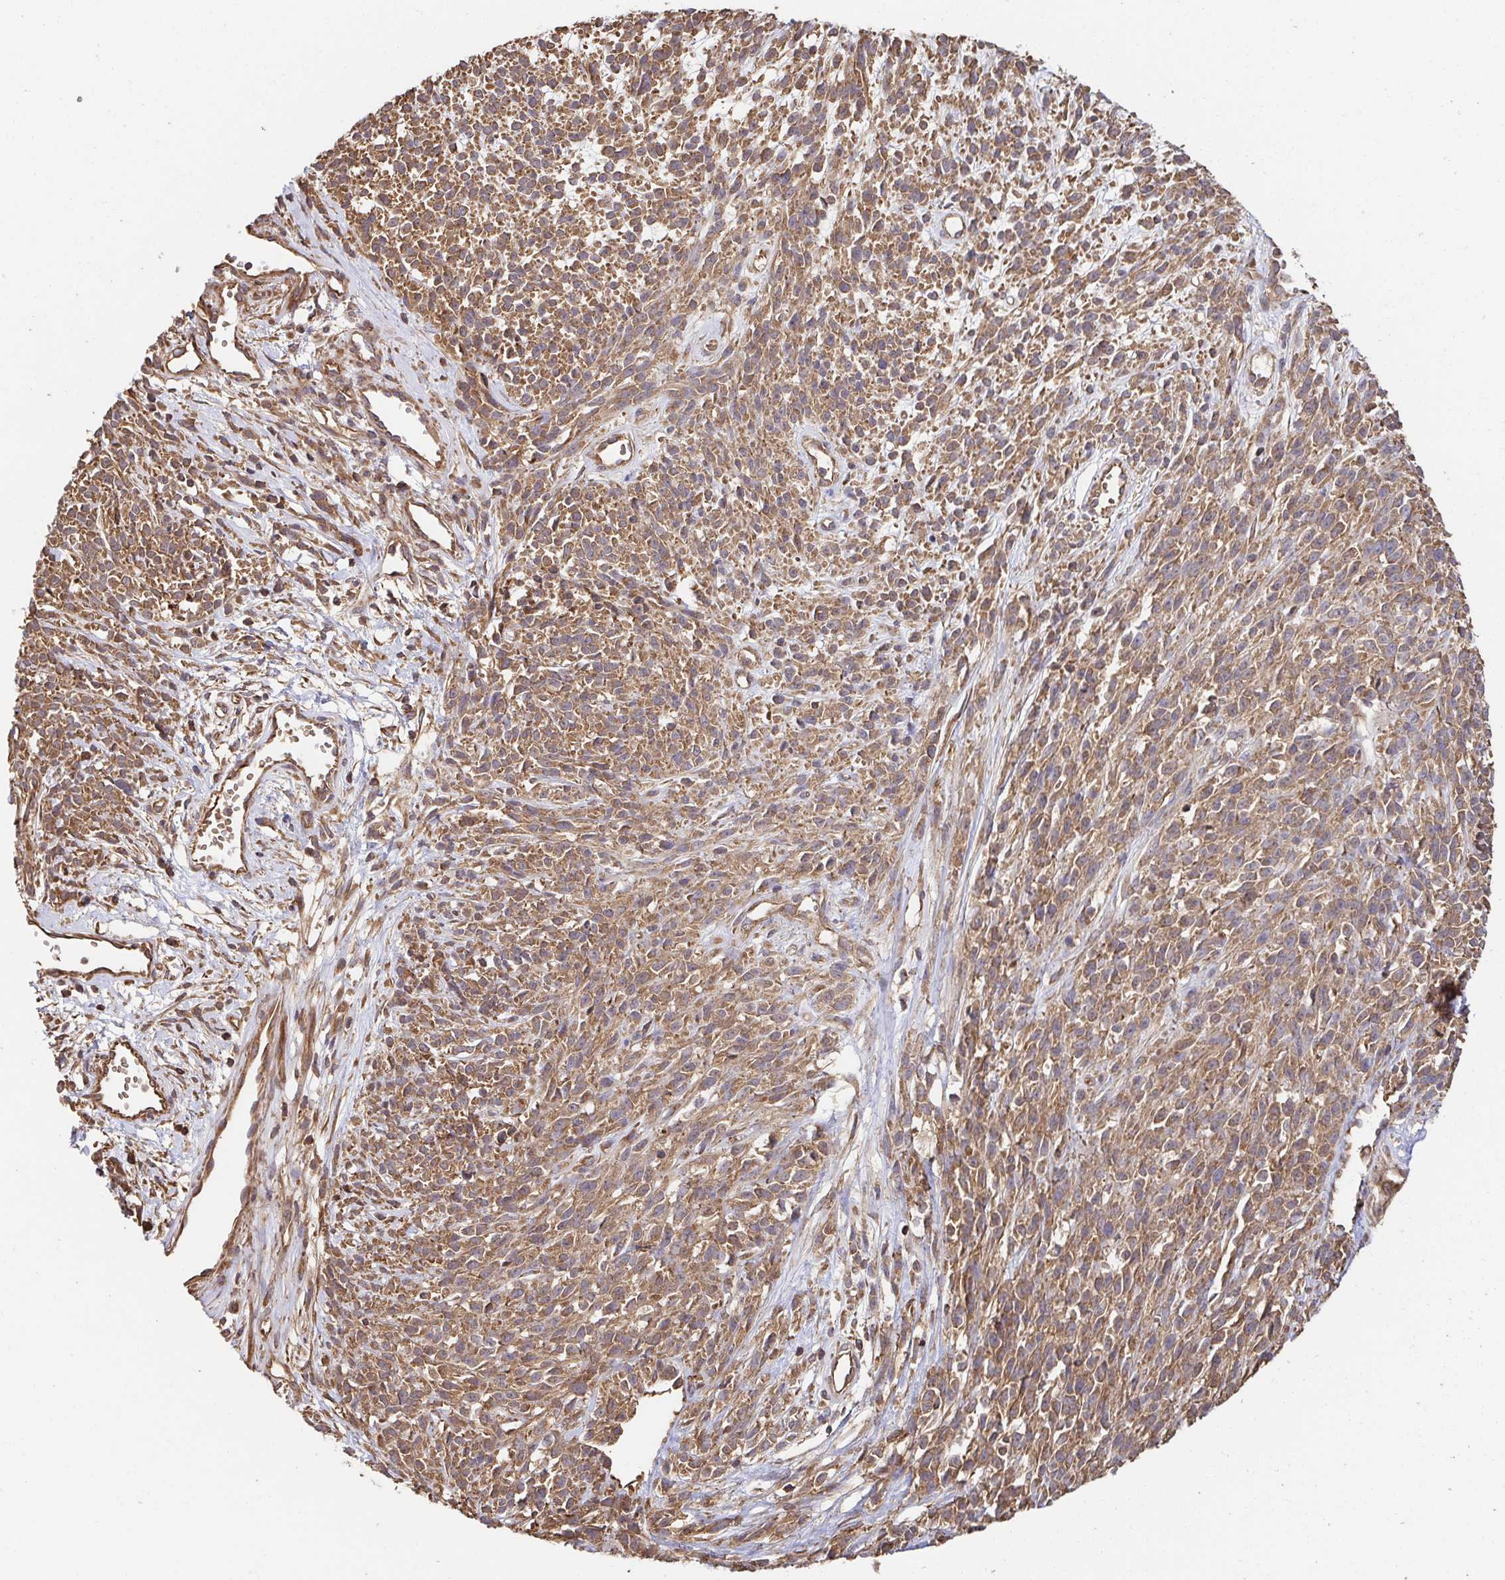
{"staining": {"intensity": "moderate", "quantity": ">75%", "location": "cytoplasmic/membranous"}, "tissue": "melanoma", "cell_type": "Tumor cells", "image_type": "cancer", "snomed": [{"axis": "morphology", "description": "Malignant melanoma, NOS"}, {"axis": "topography", "description": "Skin"}, {"axis": "topography", "description": "Skin of trunk"}], "caption": "About >75% of tumor cells in malignant melanoma demonstrate moderate cytoplasmic/membranous protein expression as visualized by brown immunohistochemical staining.", "gene": "APBB1", "patient": {"sex": "male", "age": 74}}